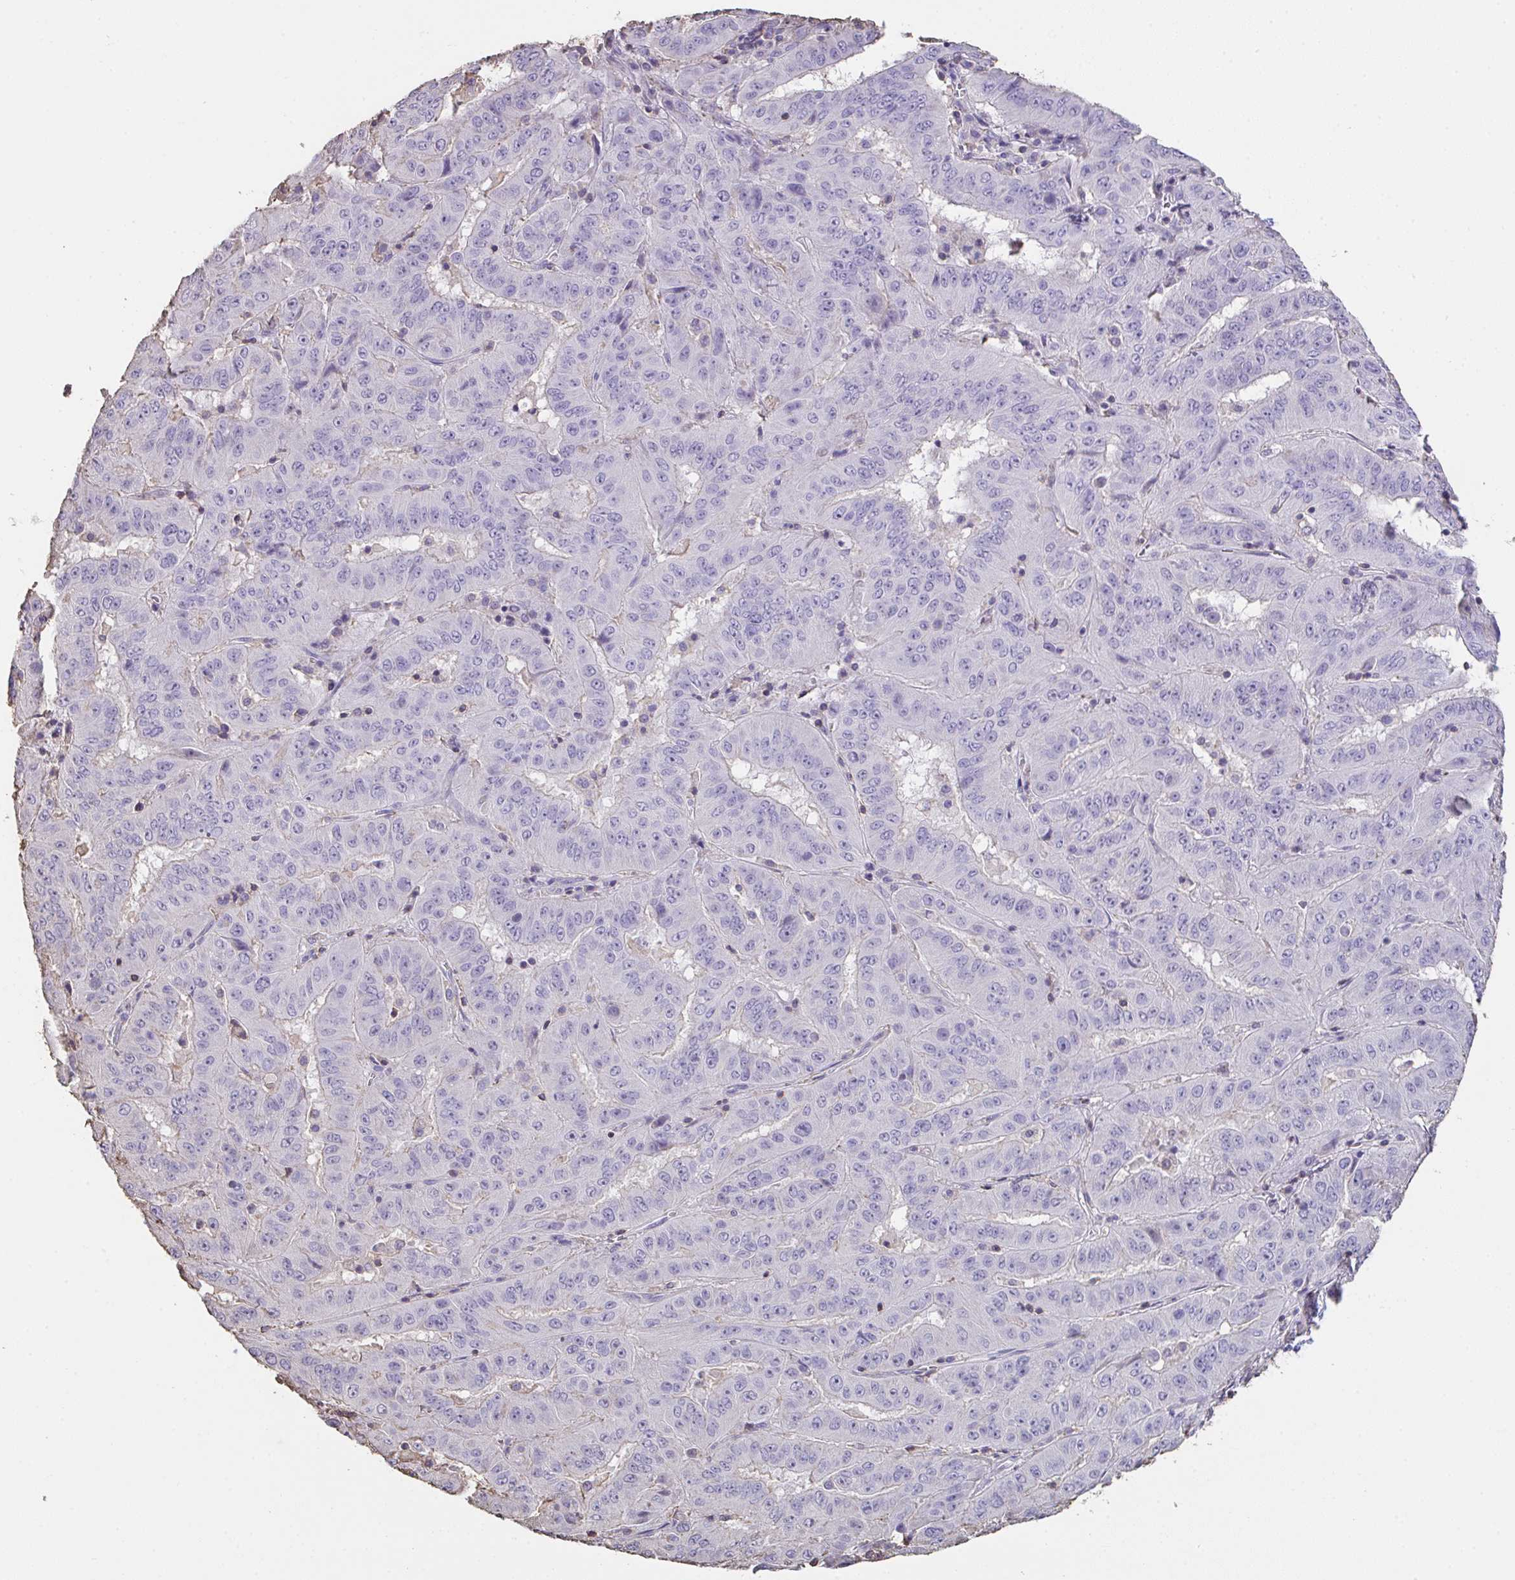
{"staining": {"intensity": "negative", "quantity": "none", "location": "none"}, "tissue": "pancreatic cancer", "cell_type": "Tumor cells", "image_type": "cancer", "snomed": [{"axis": "morphology", "description": "Adenocarcinoma, NOS"}, {"axis": "topography", "description": "Pancreas"}], "caption": "Immunohistochemical staining of pancreatic cancer (adenocarcinoma) displays no significant staining in tumor cells.", "gene": "IL23R", "patient": {"sex": "male", "age": 63}}